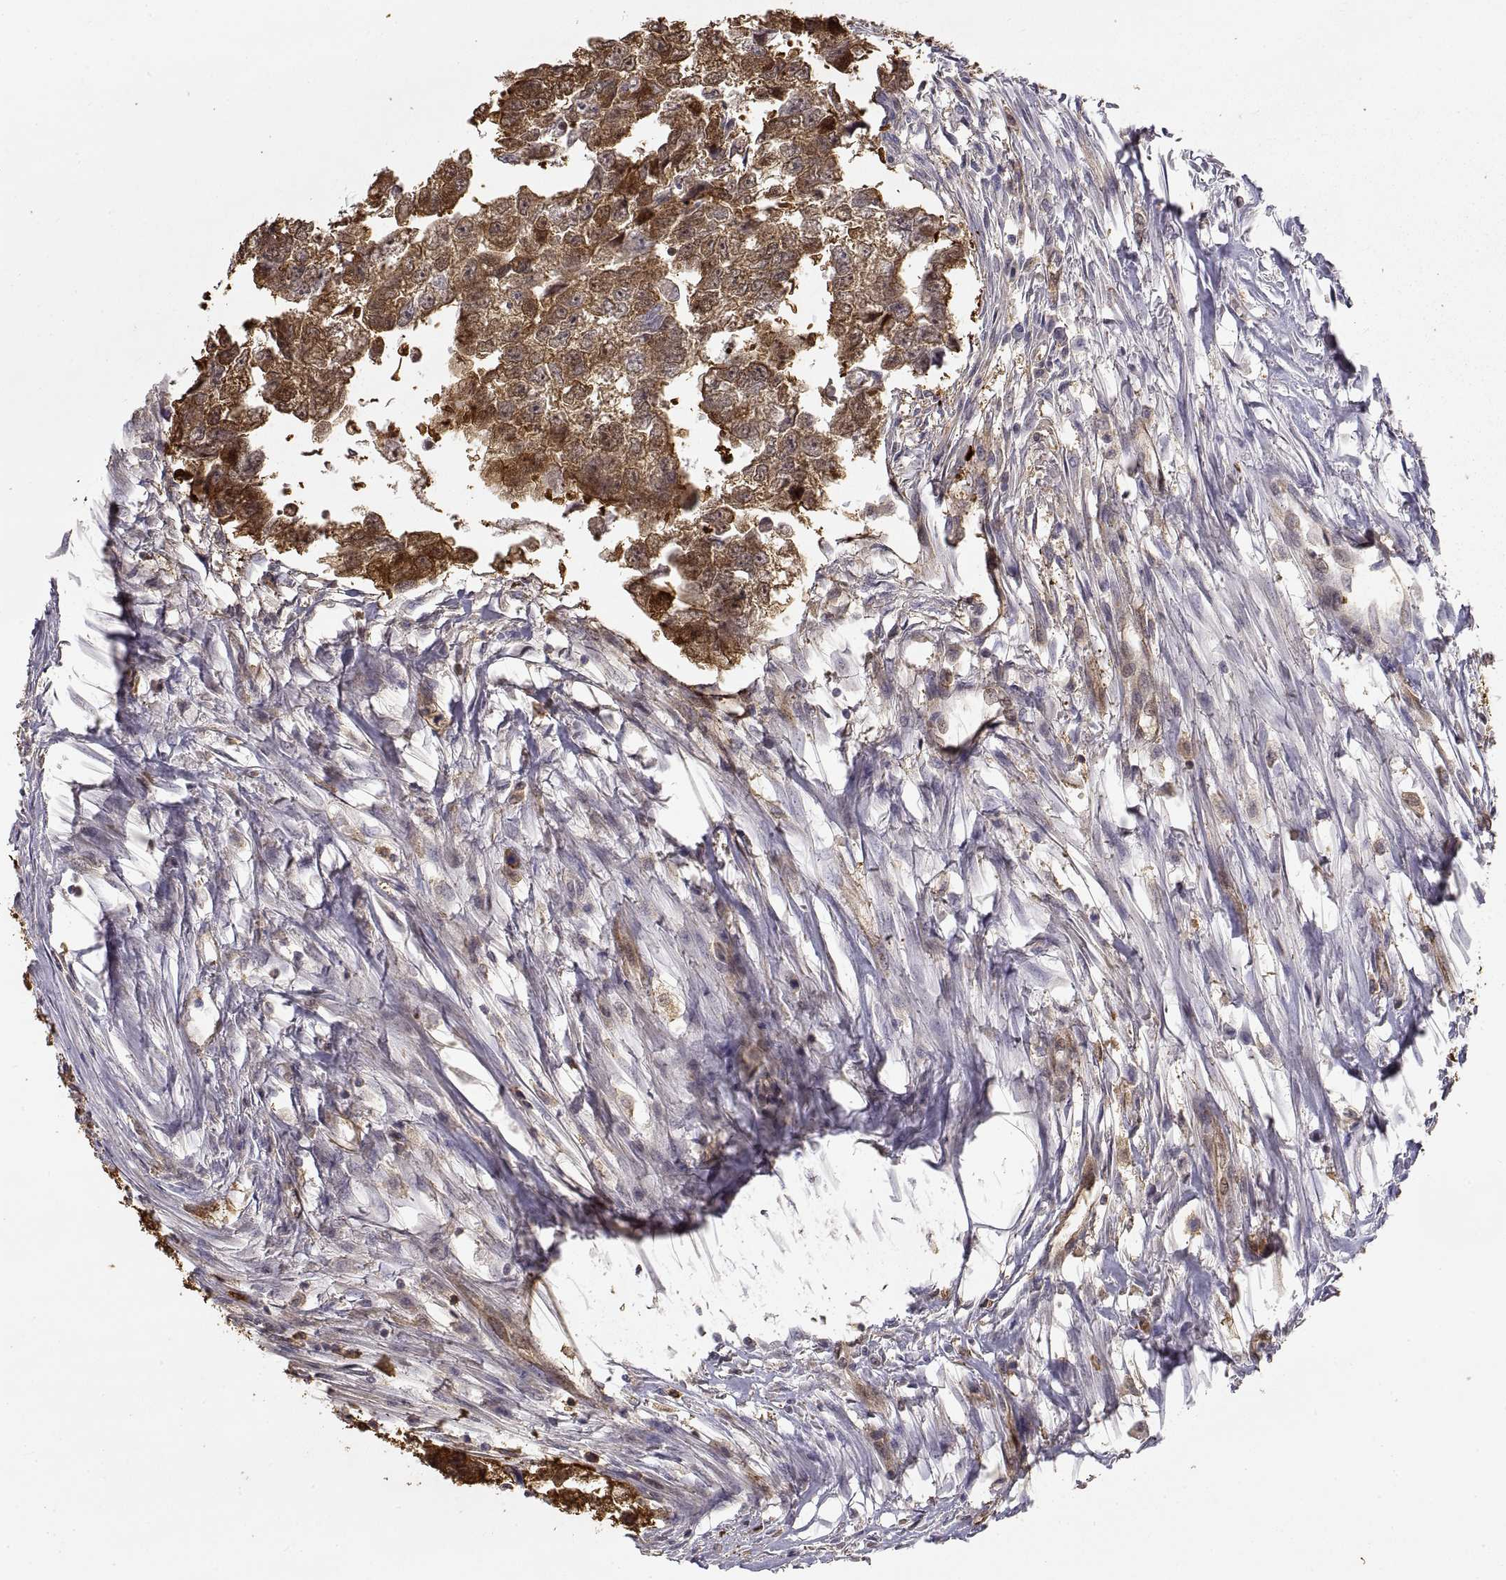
{"staining": {"intensity": "strong", "quantity": ">75%", "location": "cytoplasmic/membranous"}, "tissue": "testis cancer", "cell_type": "Tumor cells", "image_type": "cancer", "snomed": [{"axis": "morphology", "description": "Carcinoma, Embryonal, NOS"}, {"axis": "morphology", "description": "Teratoma, malignant, NOS"}, {"axis": "topography", "description": "Testis"}], "caption": "A brown stain labels strong cytoplasmic/membranous staining of a protein in human testis embryonal carcinoma tumor cells. The protein of interest is shown in brown color, while the nuclei are stained blue.", "gene": "HSP90AB1", "patient": {"sex": "male", "age": 44}}